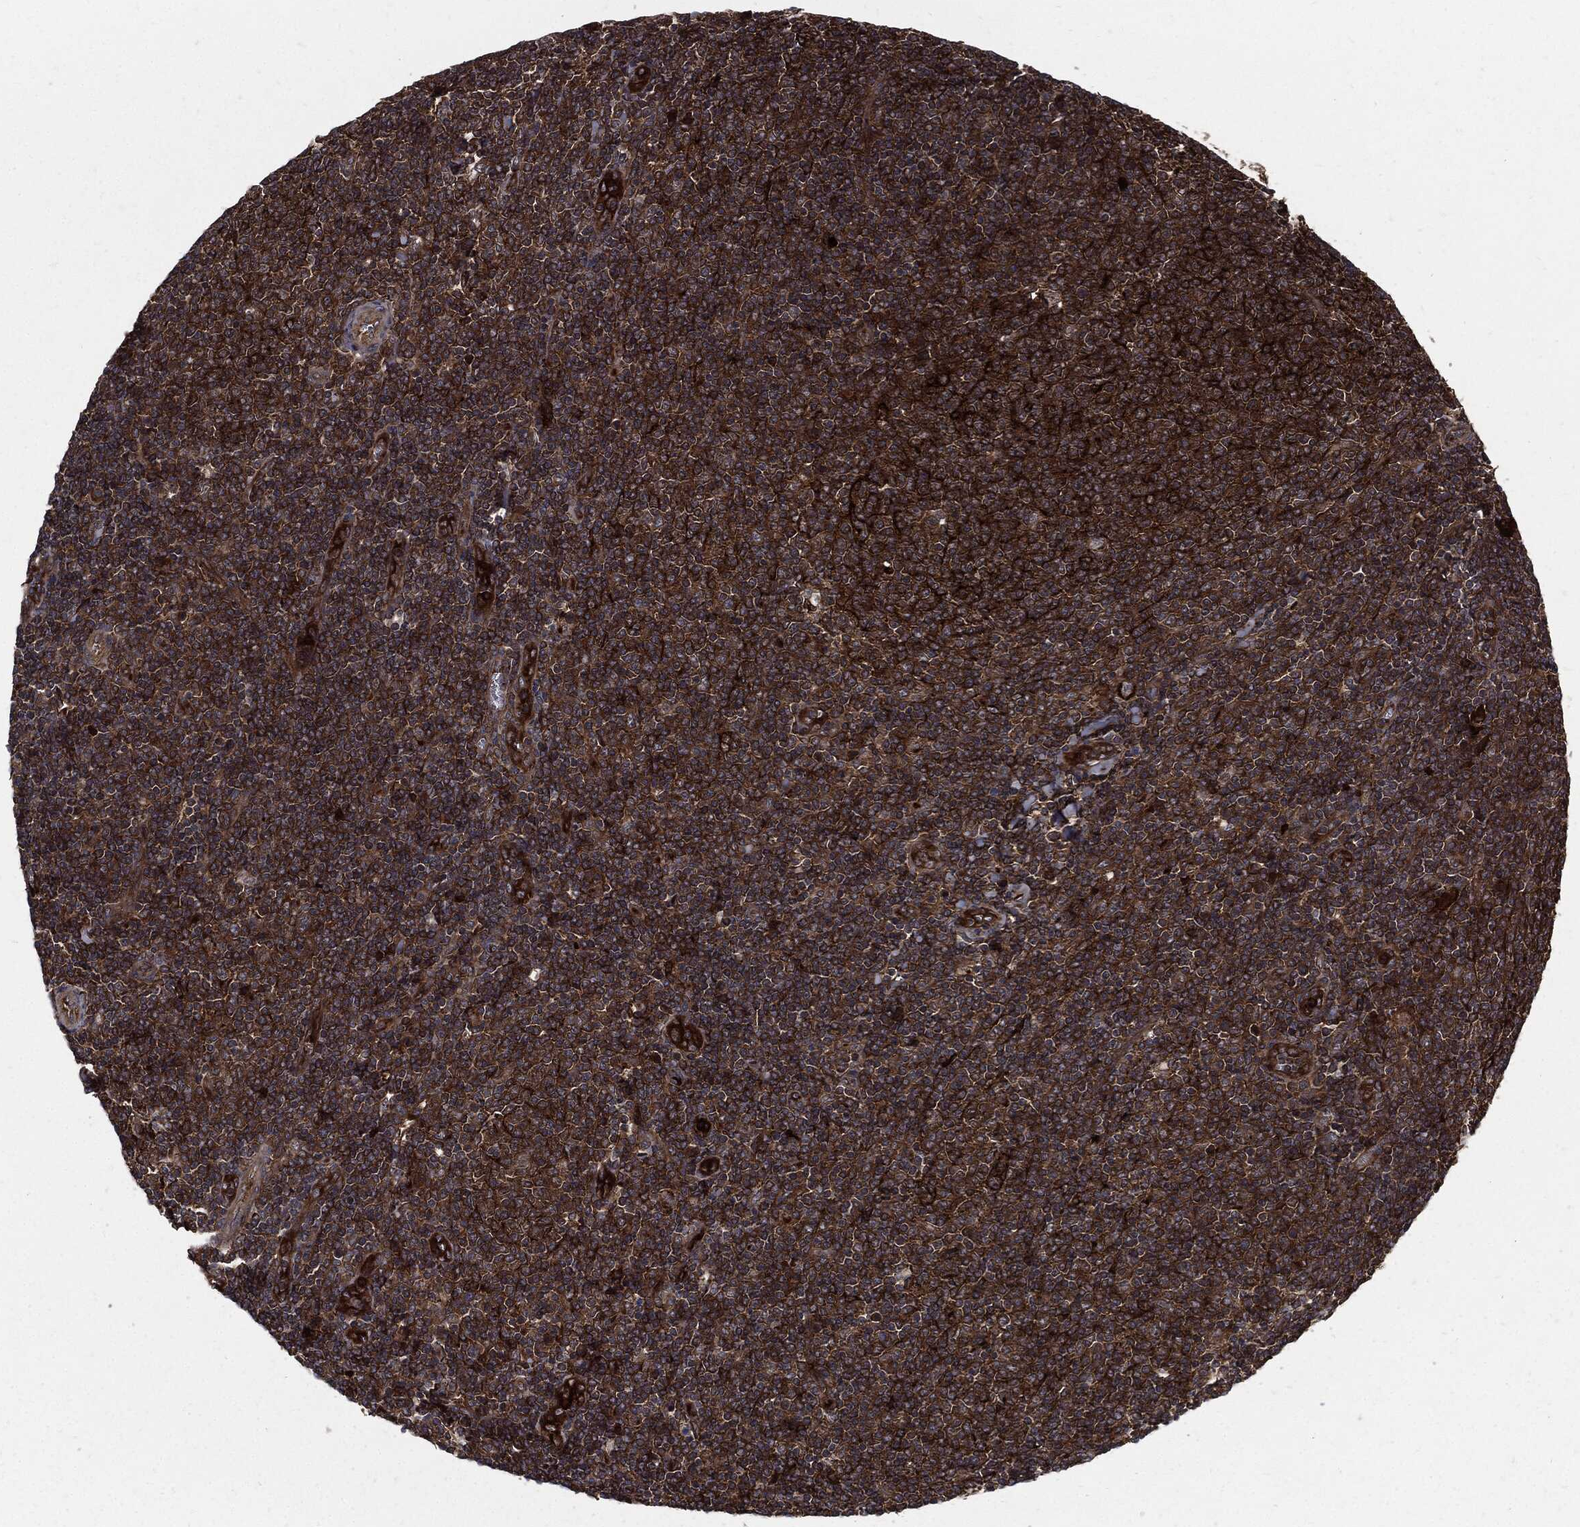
{"staining": {"intensity": "strong", "quantity": ">75%", "location": "cytoplasmic/membranous"}, "tissue": "lymphoma", "cell_type": "Tumor cells", "image_type": "cancer", "snomed": [{"axis": "morphology", "description": "Malignant lymphoma, non-Hodgkin's type, Low grade"}, {"axis": "topography", "description": "Lymph node"}], "caption": "Immunohistochemical staining of human malignant lymphoma, non-Hodgkin's type (low-grade) reveals high levels of strong cytoplasmic/membranous protein staining in about >75% of tumor cells.", "gene": "CLU", "patient": {"sex": "male", "age": 52}}